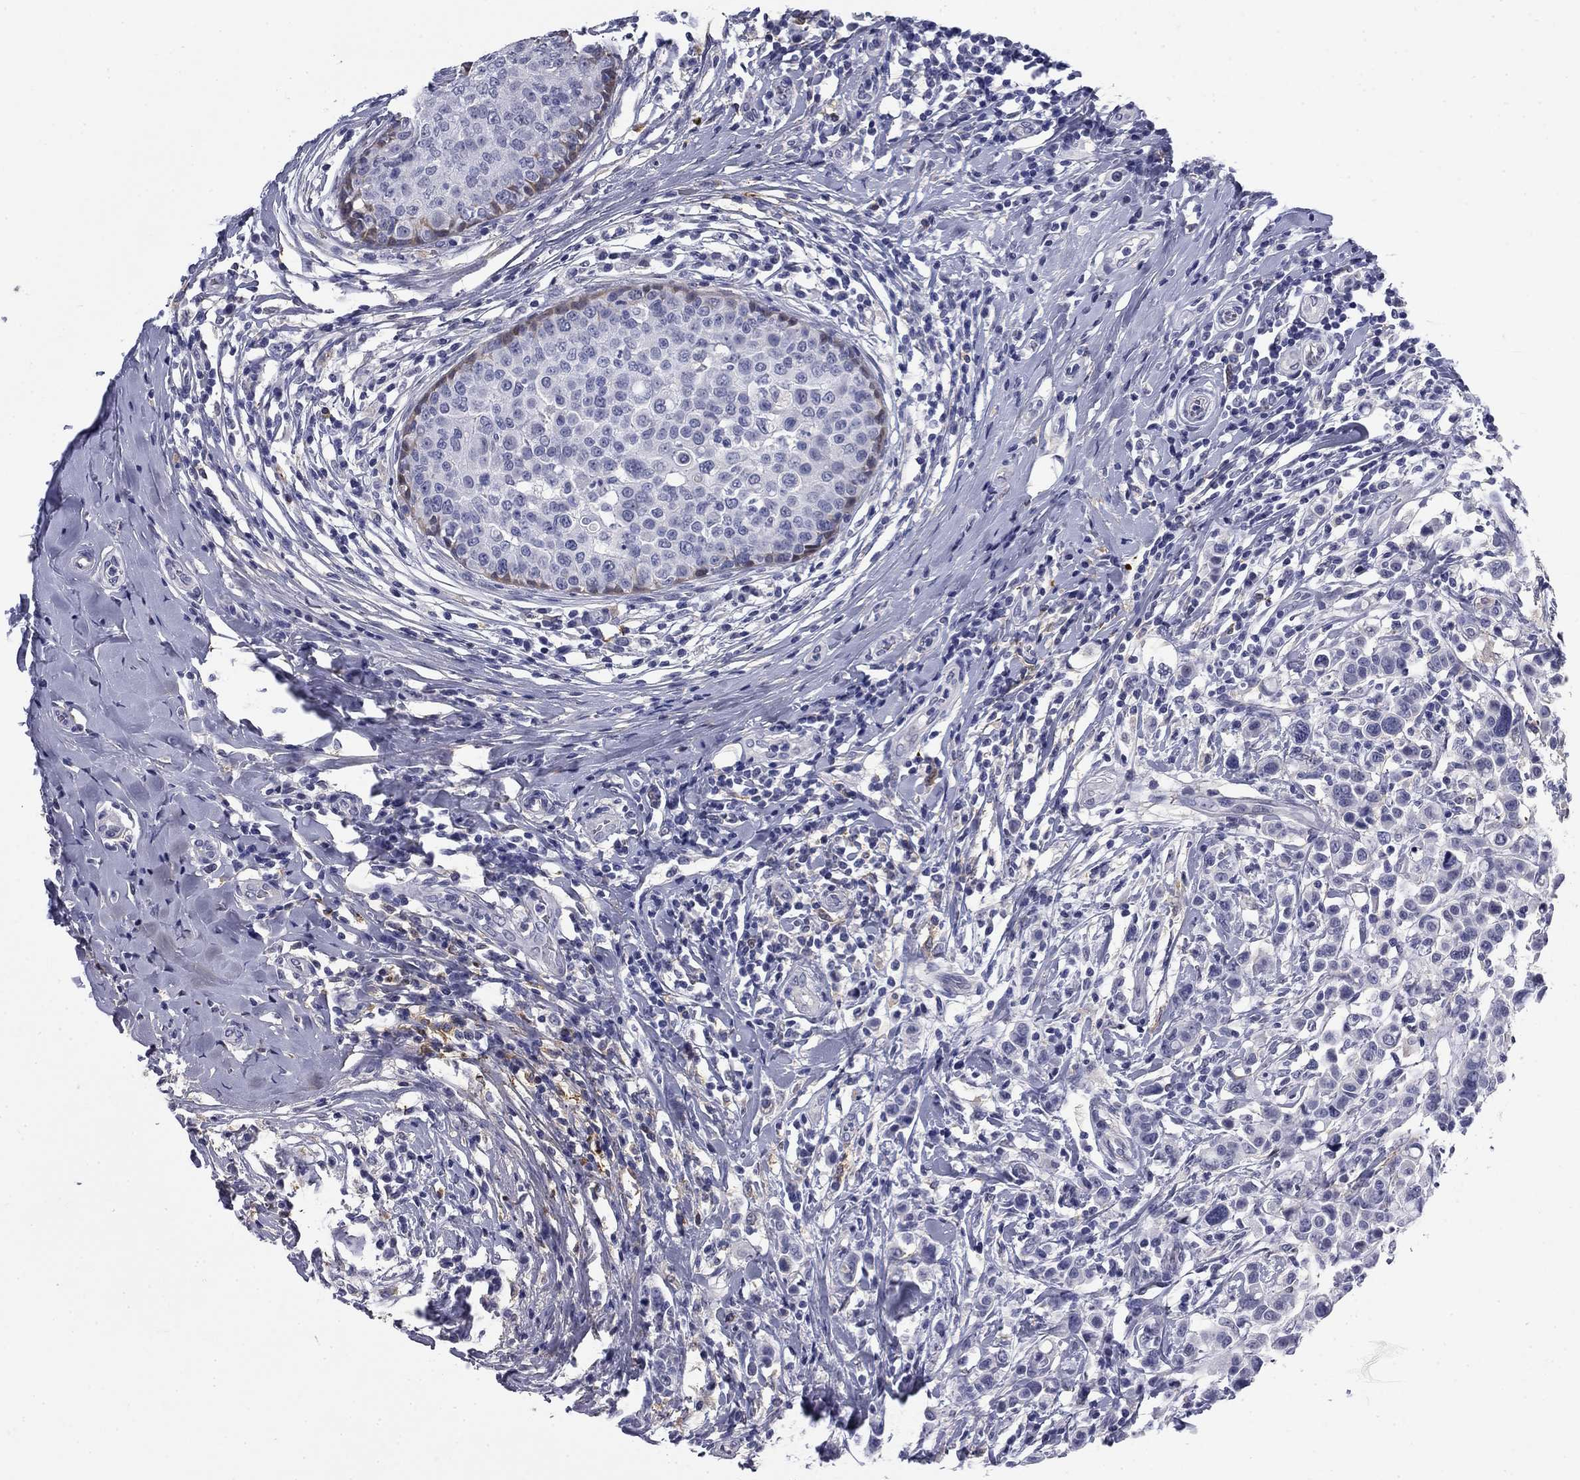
{"staining": {"intensity": "negative", "quantity": "none", "location": "none"}, "tissue": "breast cancer", "cell_type": "Tumor cells", "image_type": "cancer", "snomed": [{"axis": "morphology", "description": "Duct carcinoma"}, {"axis": "topography", "description": "Breast"}], "caption": "This is an IHC micrograph of breast cancer. There is no expression in tumor cells.", "gene": "BCL2L14", "patient": {"sex": "female", "age": 27}}